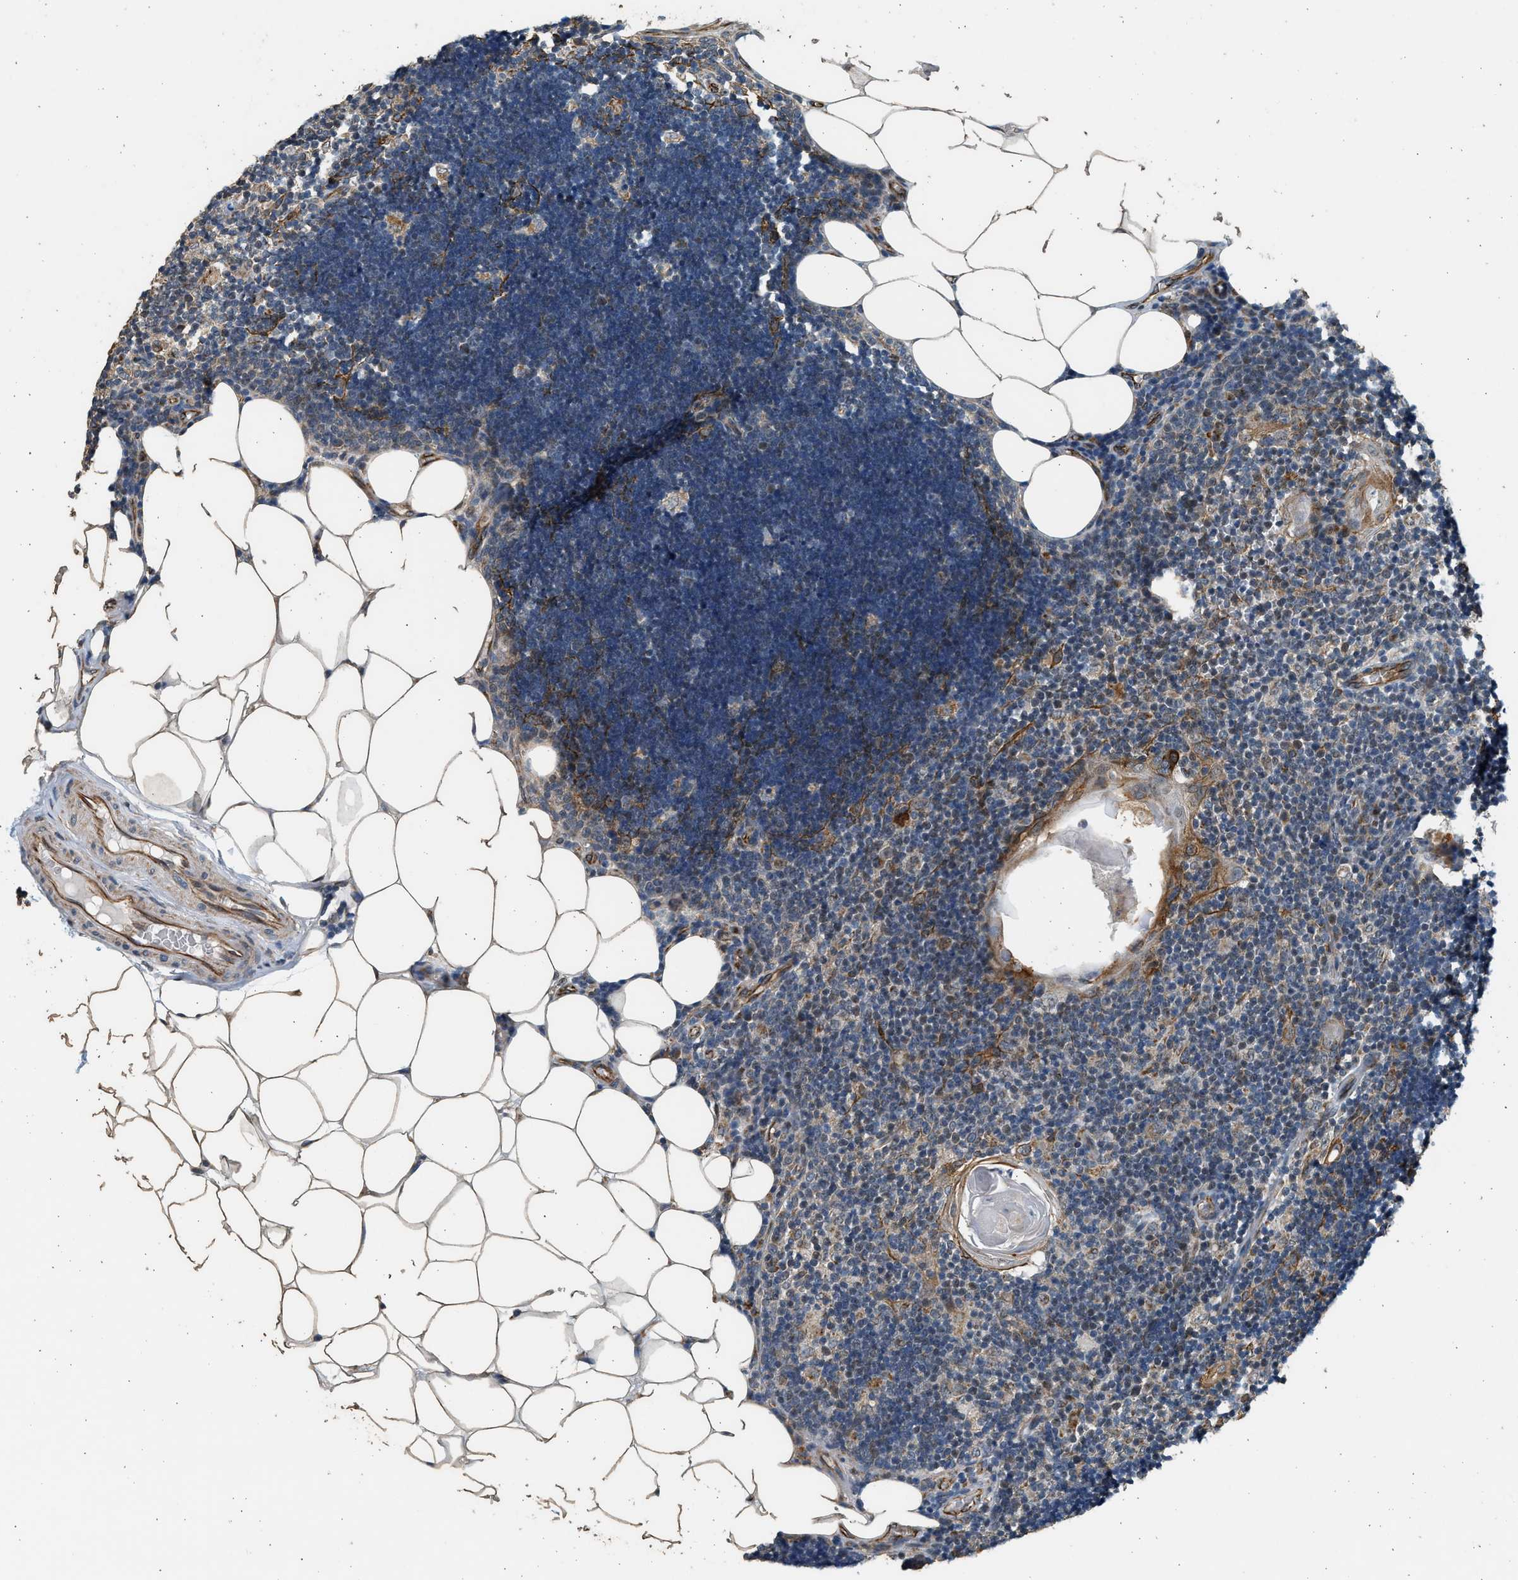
{"staining": {"intensity": "weak", "quantity": "<25%", "location": "cytoplasmic/membranous,nuclear"}, "tissue": "lymph node", "cell_type": "Germinal center cells", "image_type": "normal", "snomed": [{"axis": "morphology", "description": "Normal tissue, NOS"}, {"axis": "topography", "description": "Lymph node"}], "caption": "Photomicrograph shows no protein staining in germinal center cells of normal lymph node. Nuclei are stained in blue.", "gene": "PCLO", "patient": {"sex": "male", "age": 33}}